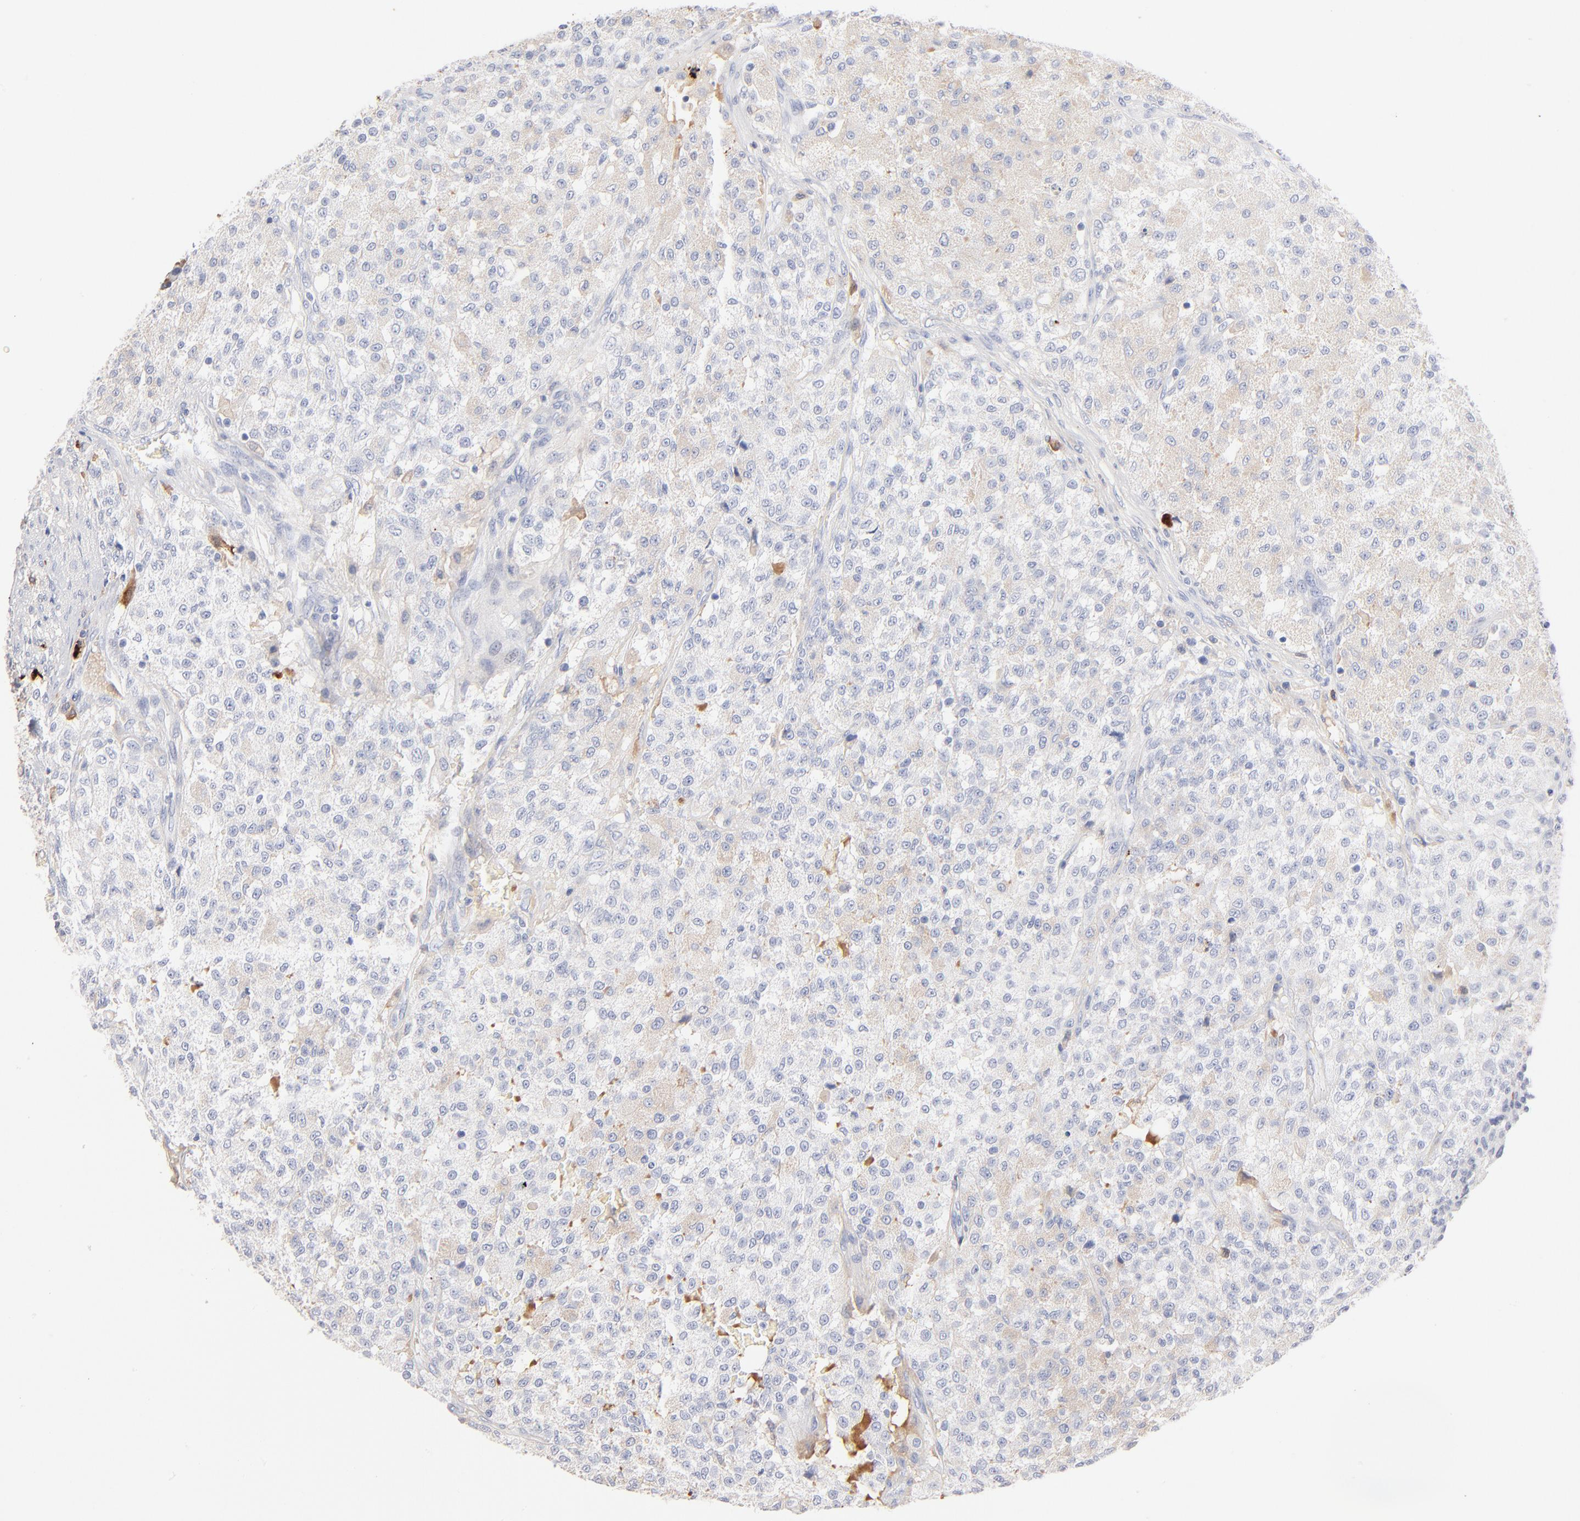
{"staining": {"intensity": "negative", "quantity": "none", "location": "none"}, "tissue": "testis cancer", "cell_type": "Tumor cells", "image_type": "cancer", "snomed": [{"axis": "morphology", "description": "Seminoma, NOS"}, {"axis": "topography", "description": "Testis"}], "caption": "The immunohistochemistry (IHC) photomicrograph has no significant staining in tumor cells of seminoma (testis) tissue.", "gene": "APOH", "patient": {"sex": "male", "age": 59}}